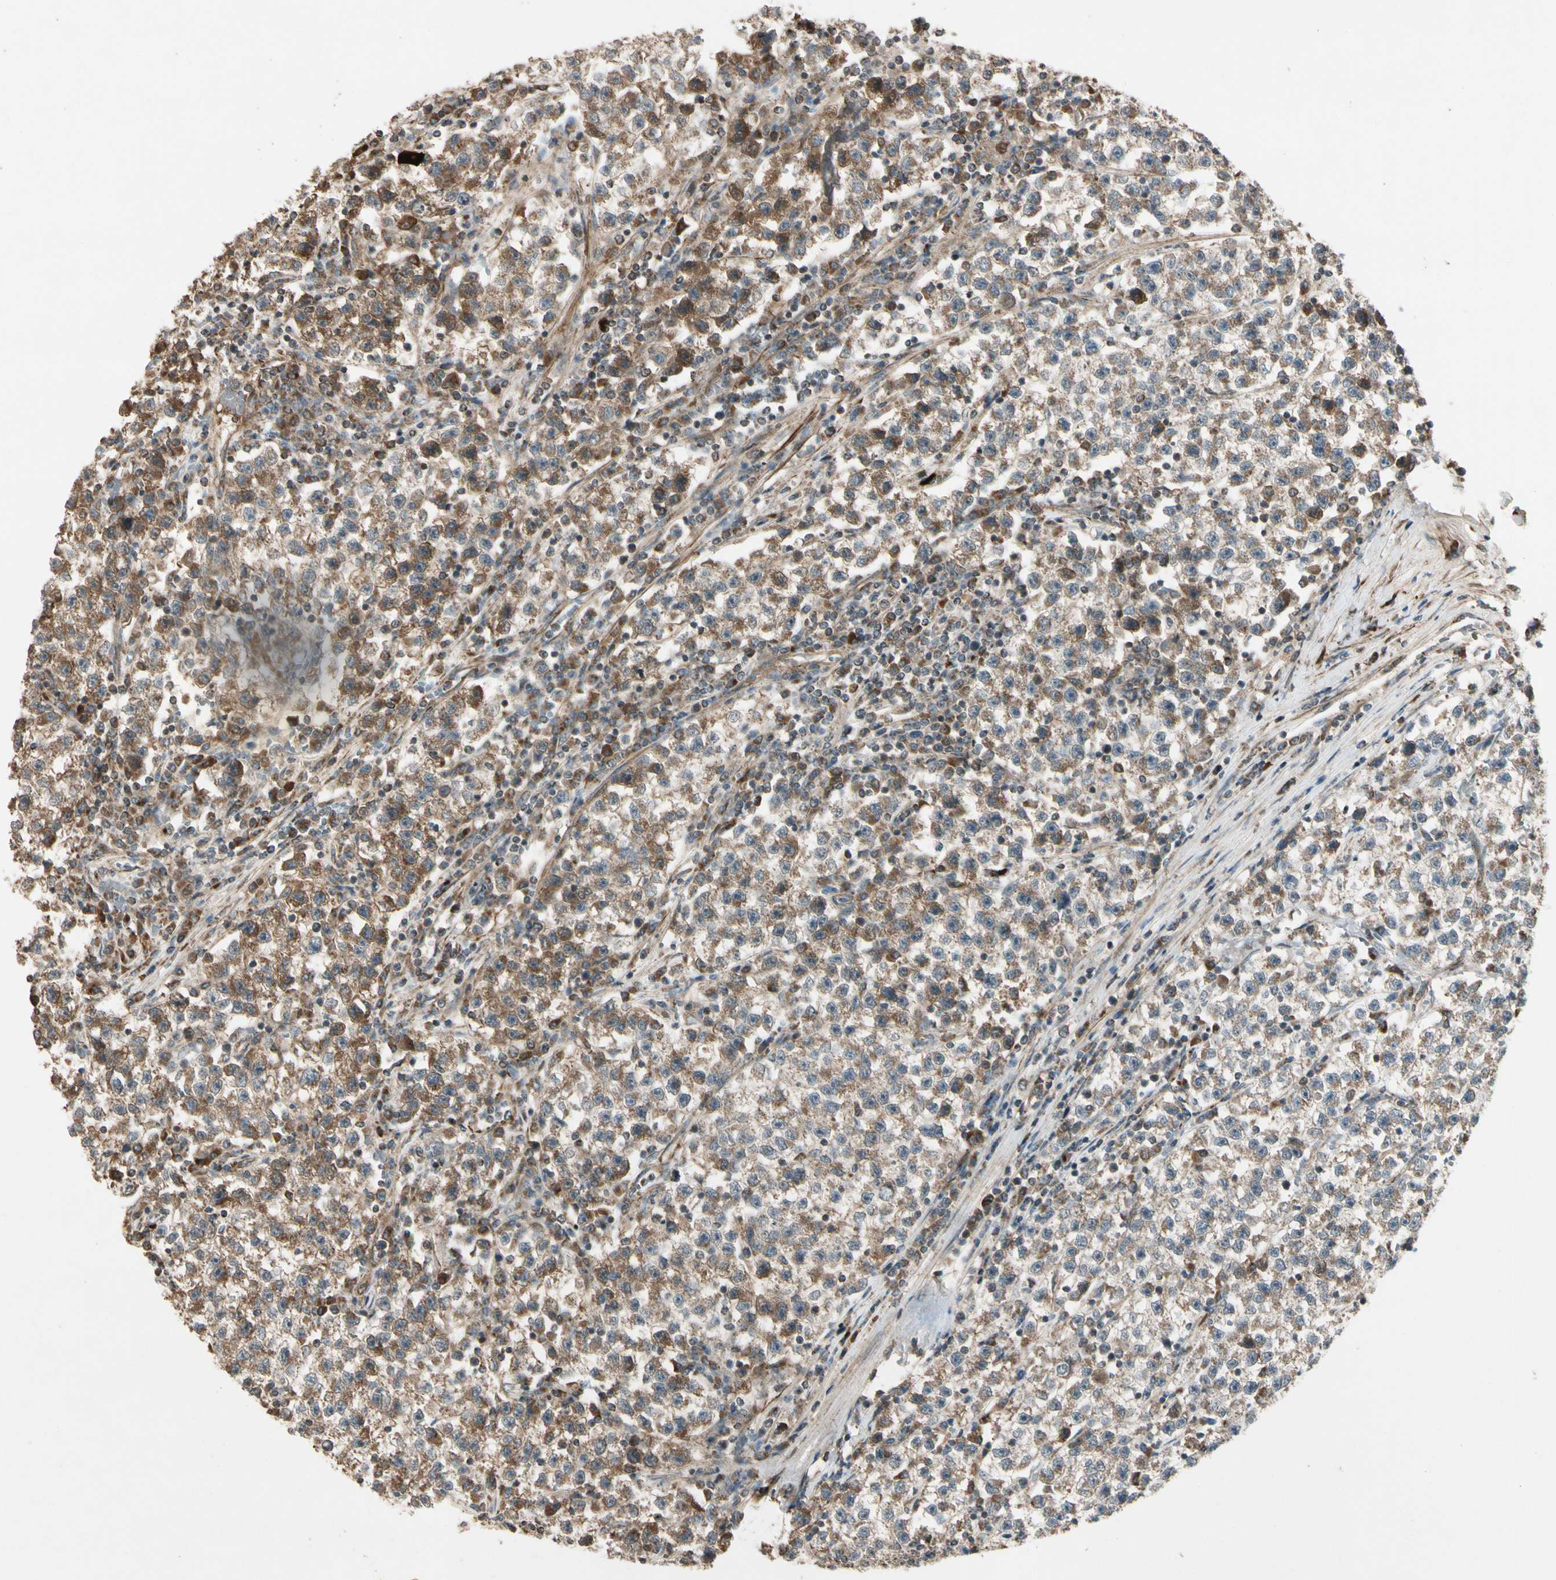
{"staining": {"intensity": "moderate", "quantity": ">75%", "location": "cytoplasmic/membranous"}, "tissue": "testis cancer", "cell_type": "Tumor cells", "image_type": "cancer", "snomed": [{"axis": "morphology", "description": "Seminoma, NOS"}, {"axis": "topography", "description": "Testis"}], "caption": "High-magnification brightfield microscopy of testis seminoma stained with DAB (brown) and counterstained with hematoxylin (blue). tumor cells exhibit moderate cytoplasmic/membranous expression is seen in about>75% of cells.", "gene": "GCK", "patient": {"sex": "male", "age": 22}}